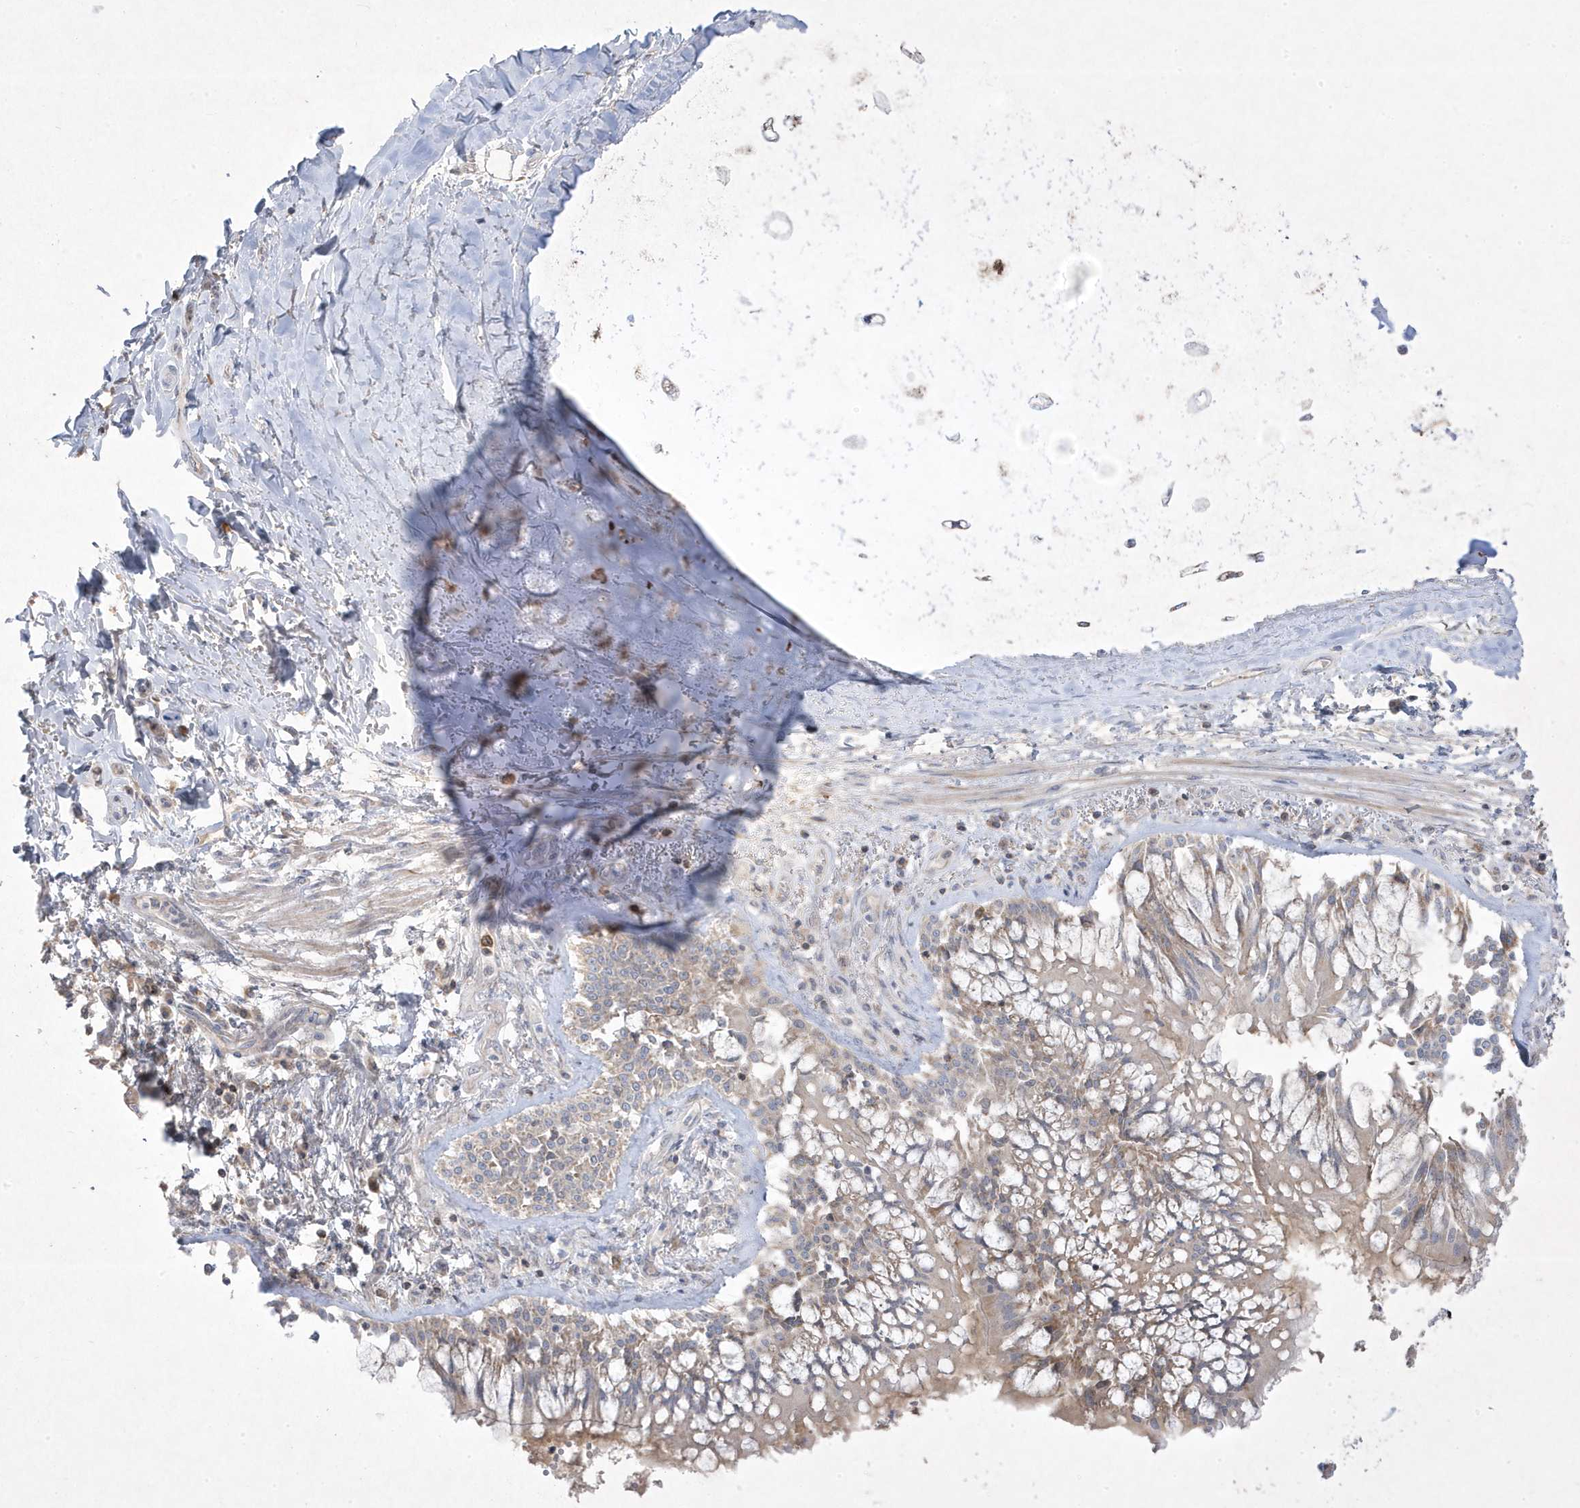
{"staining": {"intensity": "negative", "quantity": "none", "location": "none"}, "tissue": "adipose tissue", "cell_type": "Adipocytes", "image_type": "normal", "snomed": [{"axis": "morphology", "description": "Normal tissue, NOS"}, {"axis": "topography", "description": "Cartilage tissue"}, {"axis": "topography", "description": "Bronchus"}, {"axis": "topography", "description": "Lung"}, {"axis": "topography", "description": "Peripheral nerve tissue"}], "caption": "Adipocytes show no significant positivity in normal adipose tissue.", "gene": "ADAMTSL3", "patient": {"sex": "female", "age": 49}}